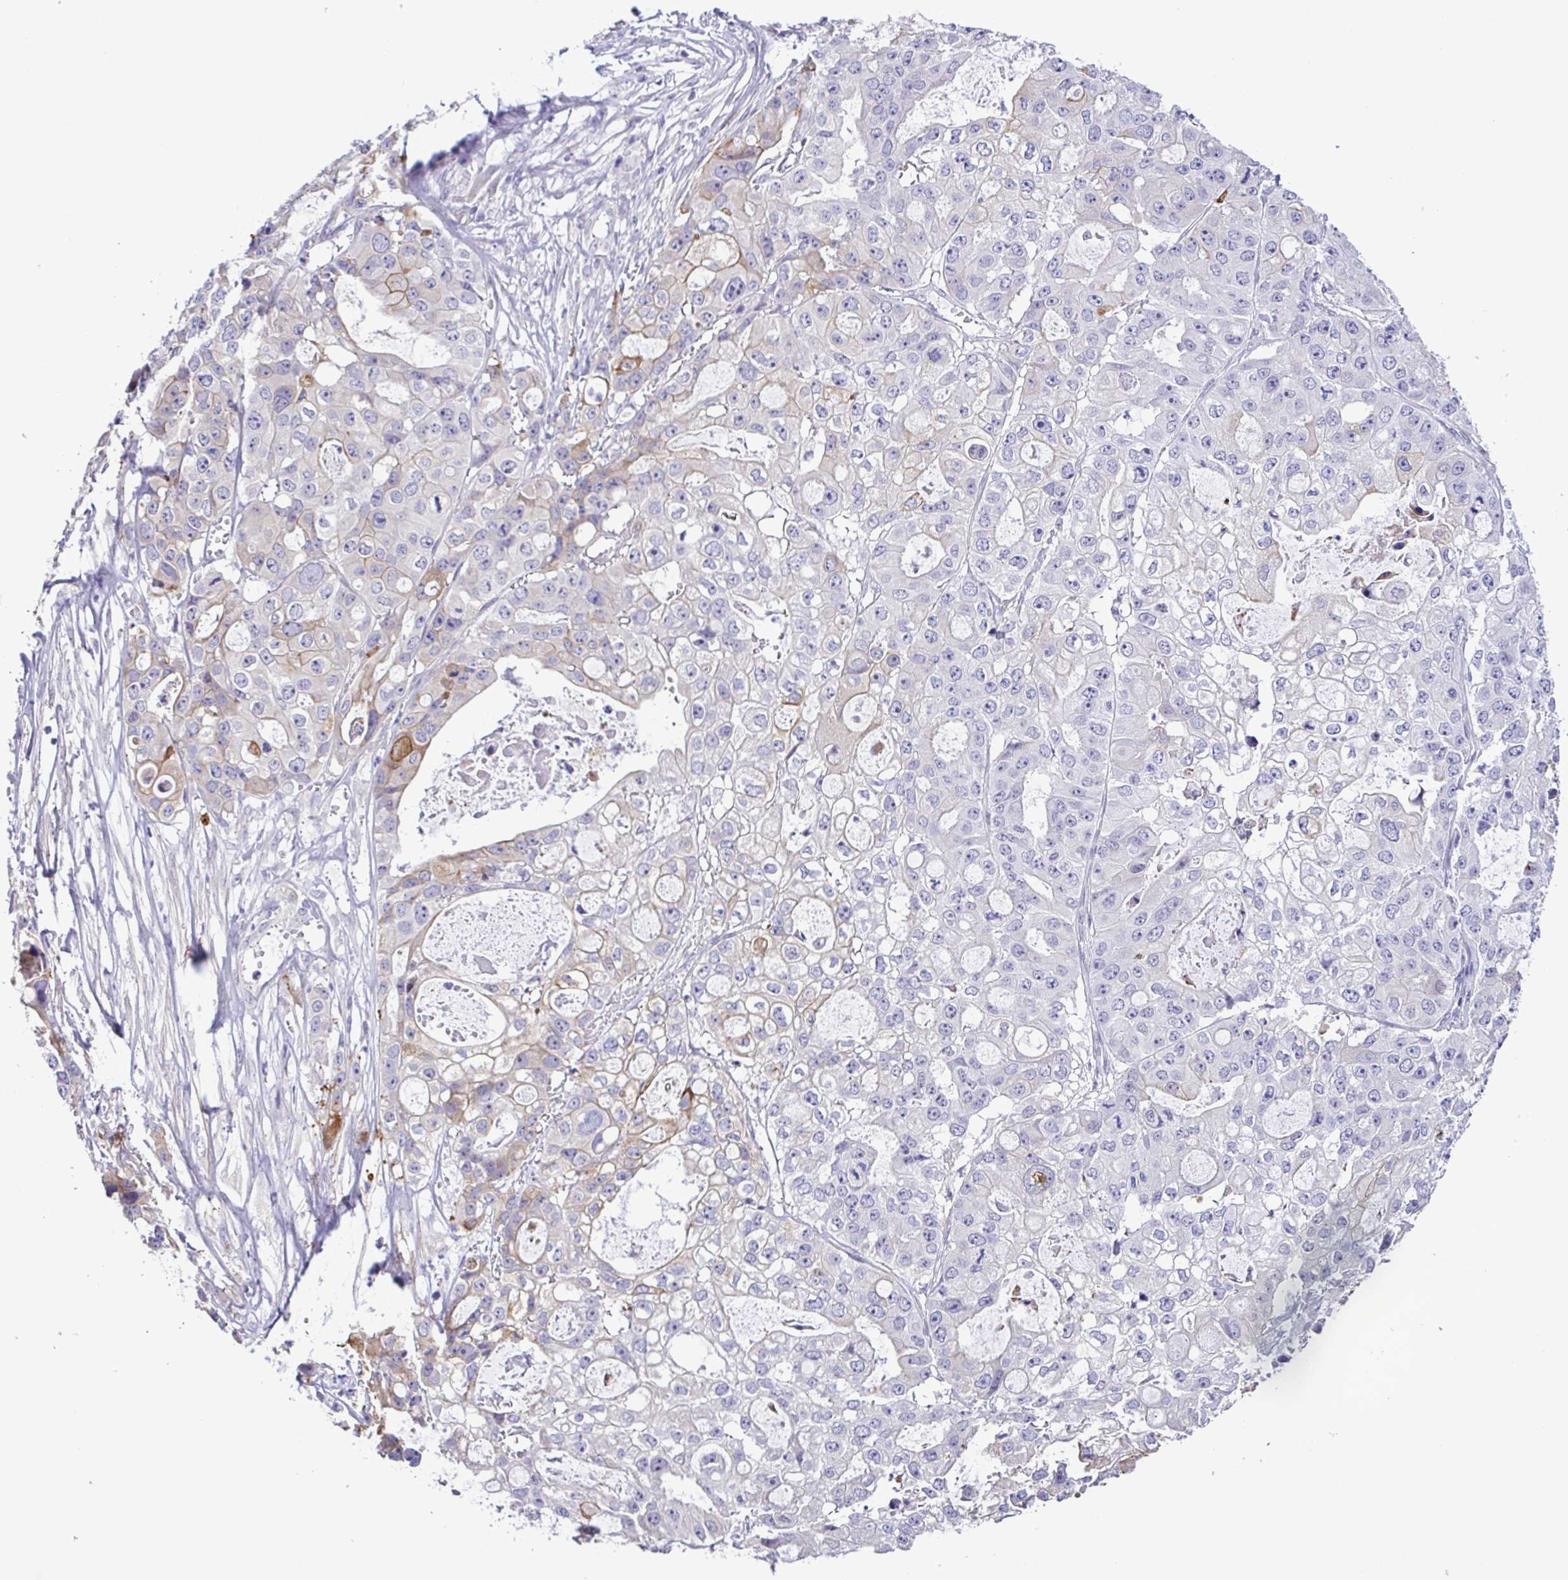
{"staining": {"intensity": "moderate", "quantity": "<25%", "location": "cytoplasmic/membranous"}, "tissue": "ovarian cancer", "cell_type": "Tumor cells", "image_type": "cancer", "snomed": [{"axis": "morphology", "description": "Cystadenocarcinoma, serous, NOS"}, {"axis": "topography", "description": "Ovary"}], "caption": "Moderate cytoplasmic/membranous staining for a protein is seen in approximately <25% of tumor cells of ovarian cancer (serous cystadenocarcinoma) using immunohistochemistry.", "gene": "DCLK2", "patient": {"sex": "female", "age": 56}}